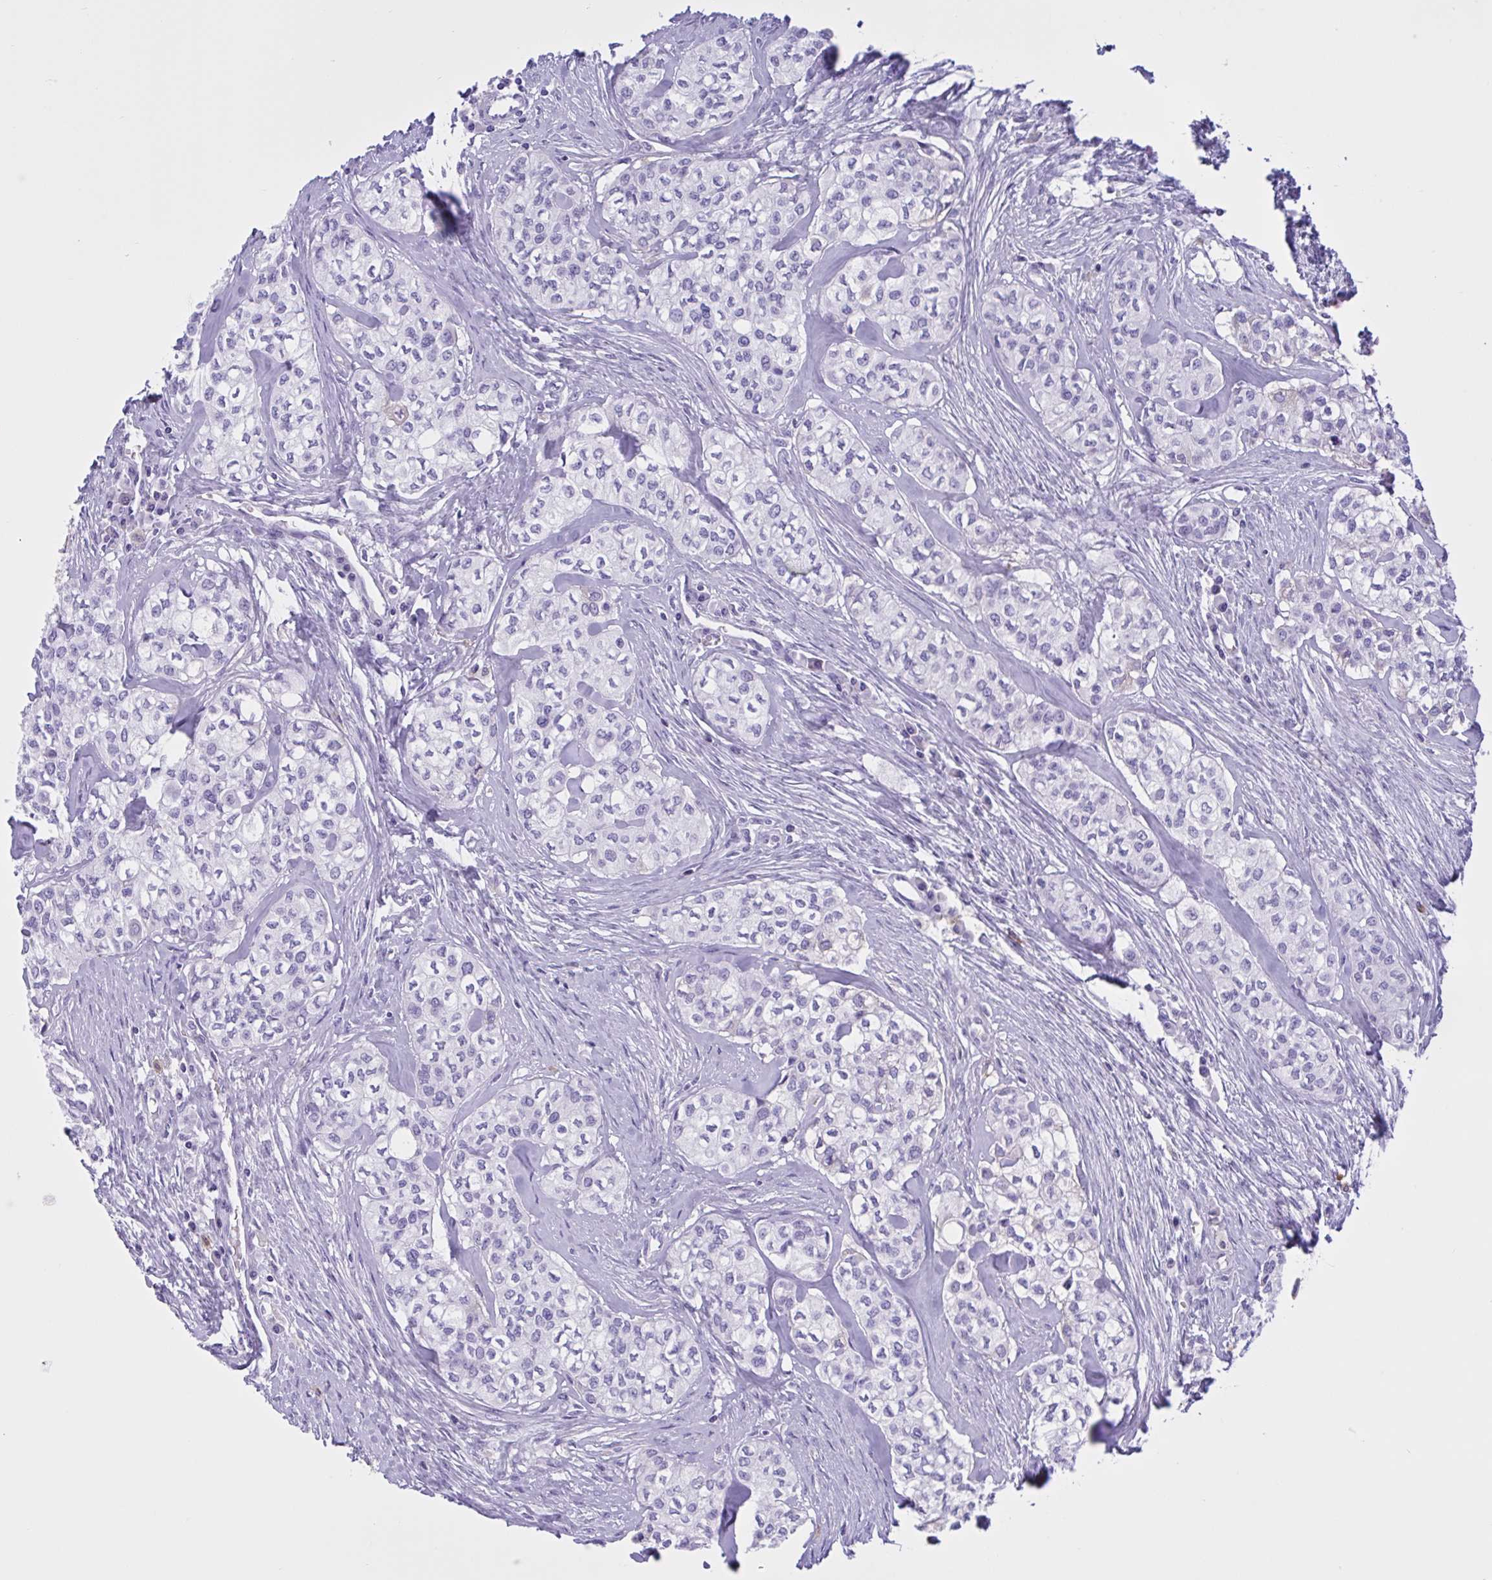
{"staining": {"intensity": "negative", "quantity": "none", "location": "none"}, "tissue": "head and neck cancer", "cell_type": "Tumor cells", "image_type": "cancer", "snomed": [{"axis": "morphology", "description": "Adenocarcinoma, NOS"}, {"axis": "topography", "description": "Head-Neck"}], "caption": "The IHC micrograph has no significant positivity in tumor cells of head and neck cancer tissue.", "gene": "LARGE2", "patient": {"sex": "male", "age": 81}}